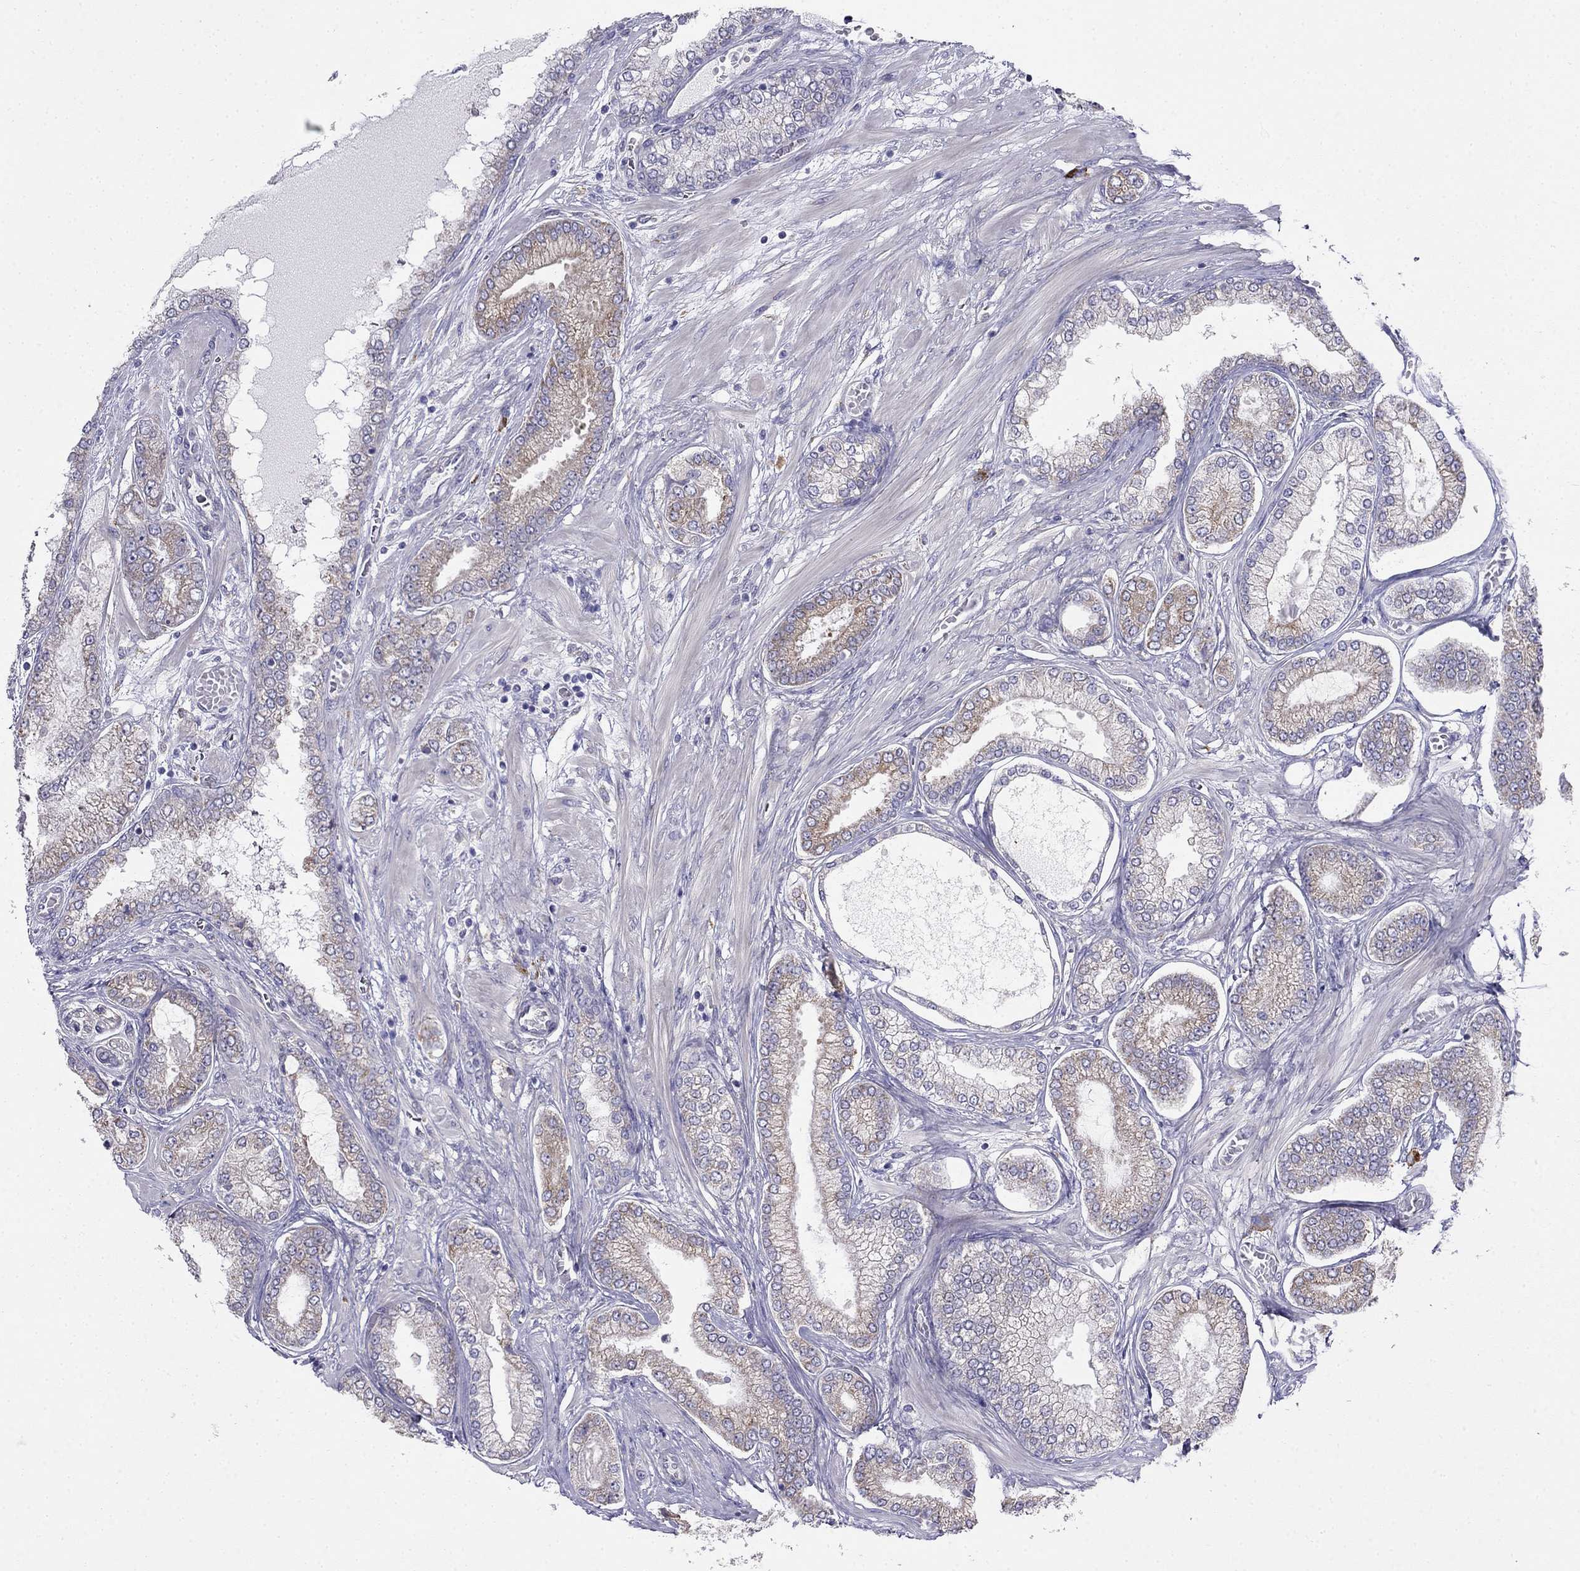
{"staining": {"intensity": "moderate", "quantity": "<25%", "location": "cytoplasmic/membranous"}, "tissue": "prostate cancer", "cell_type": "Tumor cells", "image_type": "cancer", "snomed": [{"axis": "morphology", "description": "Adenocarcinoma, Low grade"}, {"axis": "topography", "description": "Prostate"}], "caption": "Protein positivity by immunohistochemistry (IHC) displays moderate cytoplasmic/membranous expression in about <25% of tumor cells in prostate cancer.", "gene": "LONRF2", "patient": {"sex": "male", "age": 57}}